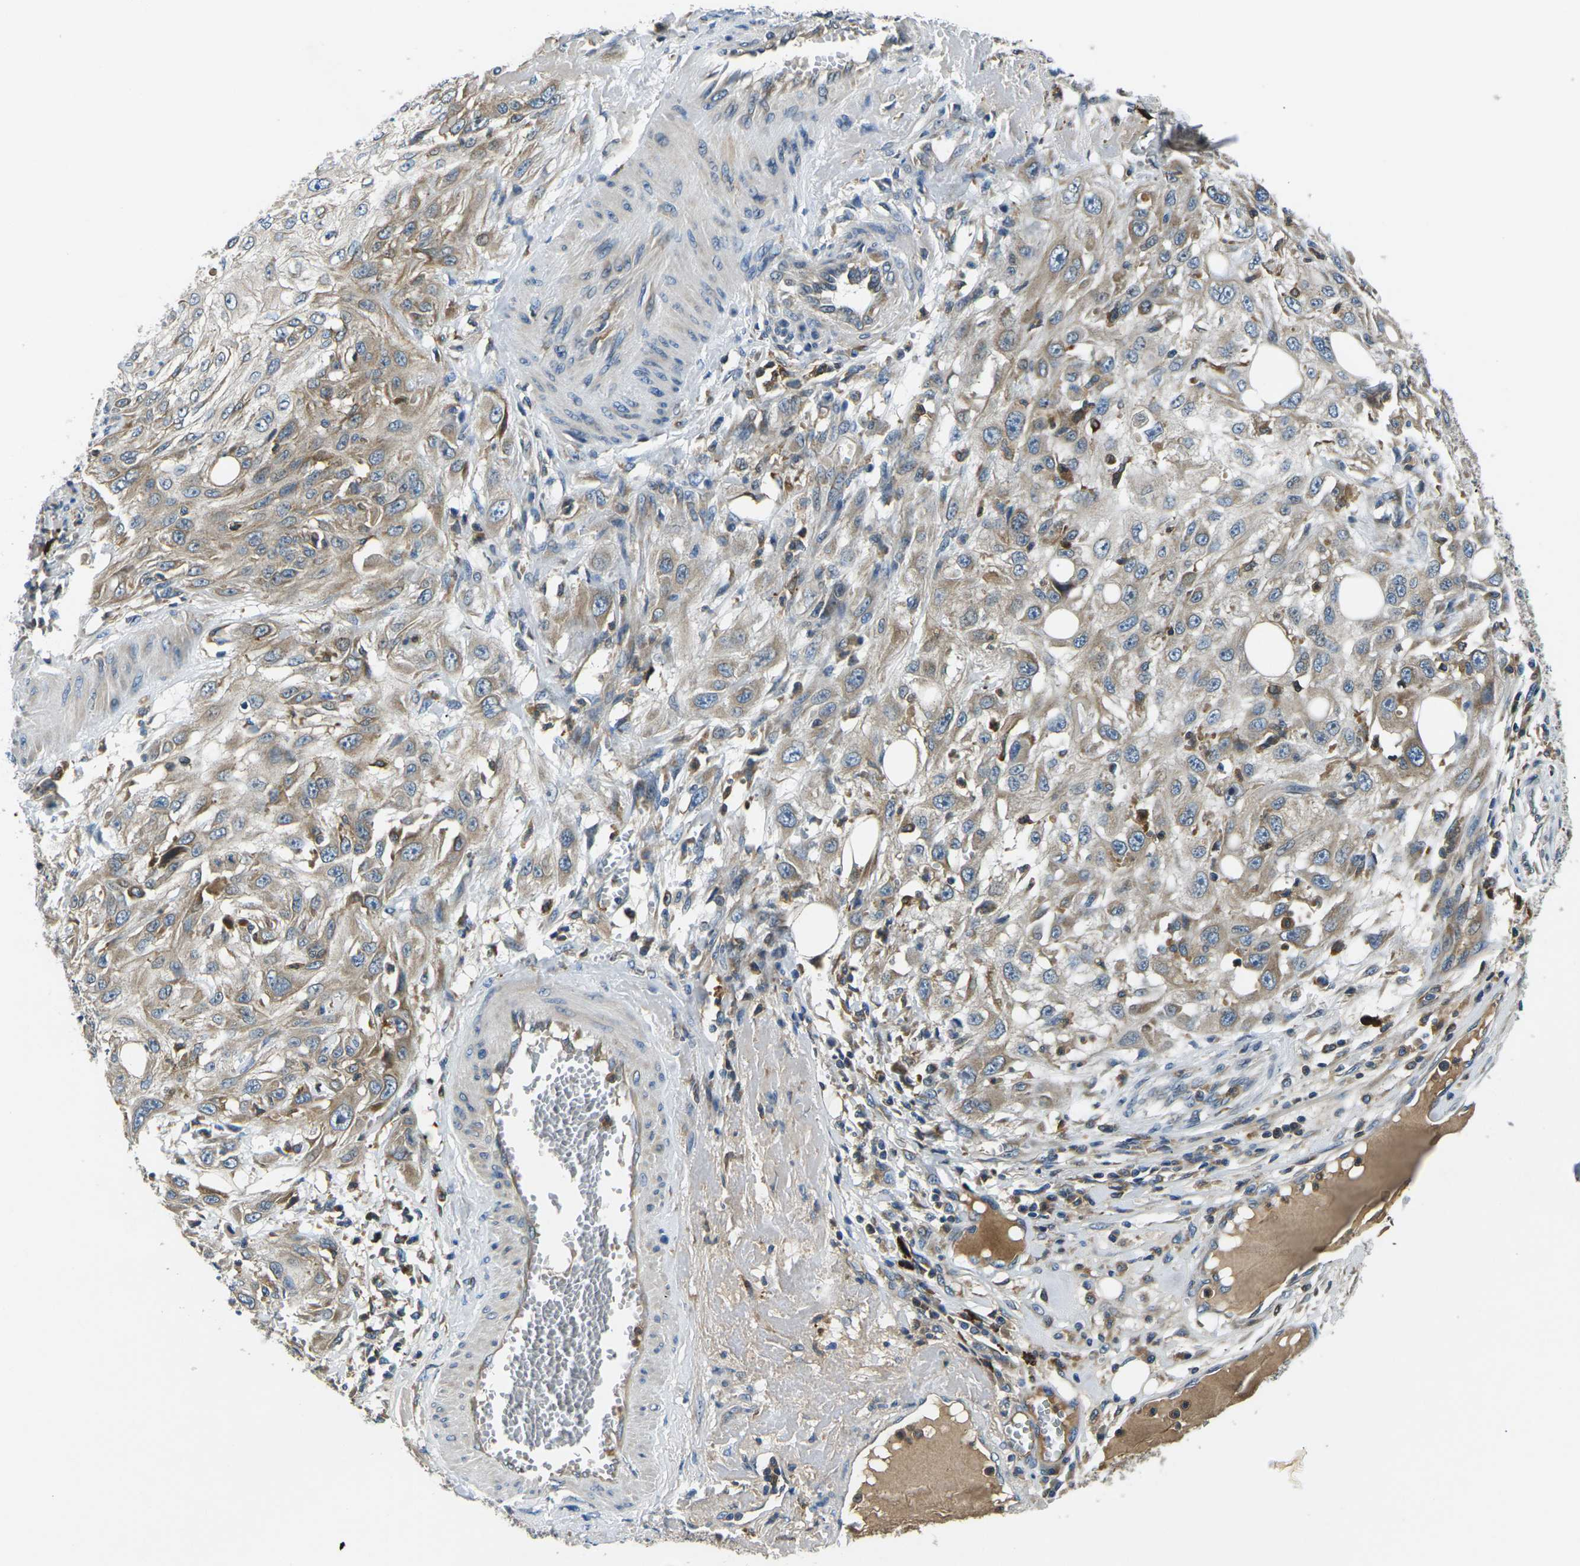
{"staining": {"intensity": "weak", "quantity": ">75%", "location": "cytoplasmic/membranous"}, "tissue": "skin cancer", "cell_type": "Tumor cells", "image_type": "cancer", "snomed": [{"axis": "morphology", "description": "Squamous cell carcinoma, NOS"}, {"axis": "topography", "description": "Skin"}], "caption": "A micrograph of human squamous cell carcinoma (skin) stained for a protein reveals weak cytoplasmic/membranous brown staining in tumor cells. The protein of interest is stained brown, and the nuclei are stained in blue (DAB (3,3'-diaminobenzidine) IHC with brightfield microscopy, high magnification).", "gene": "RAB1B", "patient": {"sex": "male", "age": 75}}